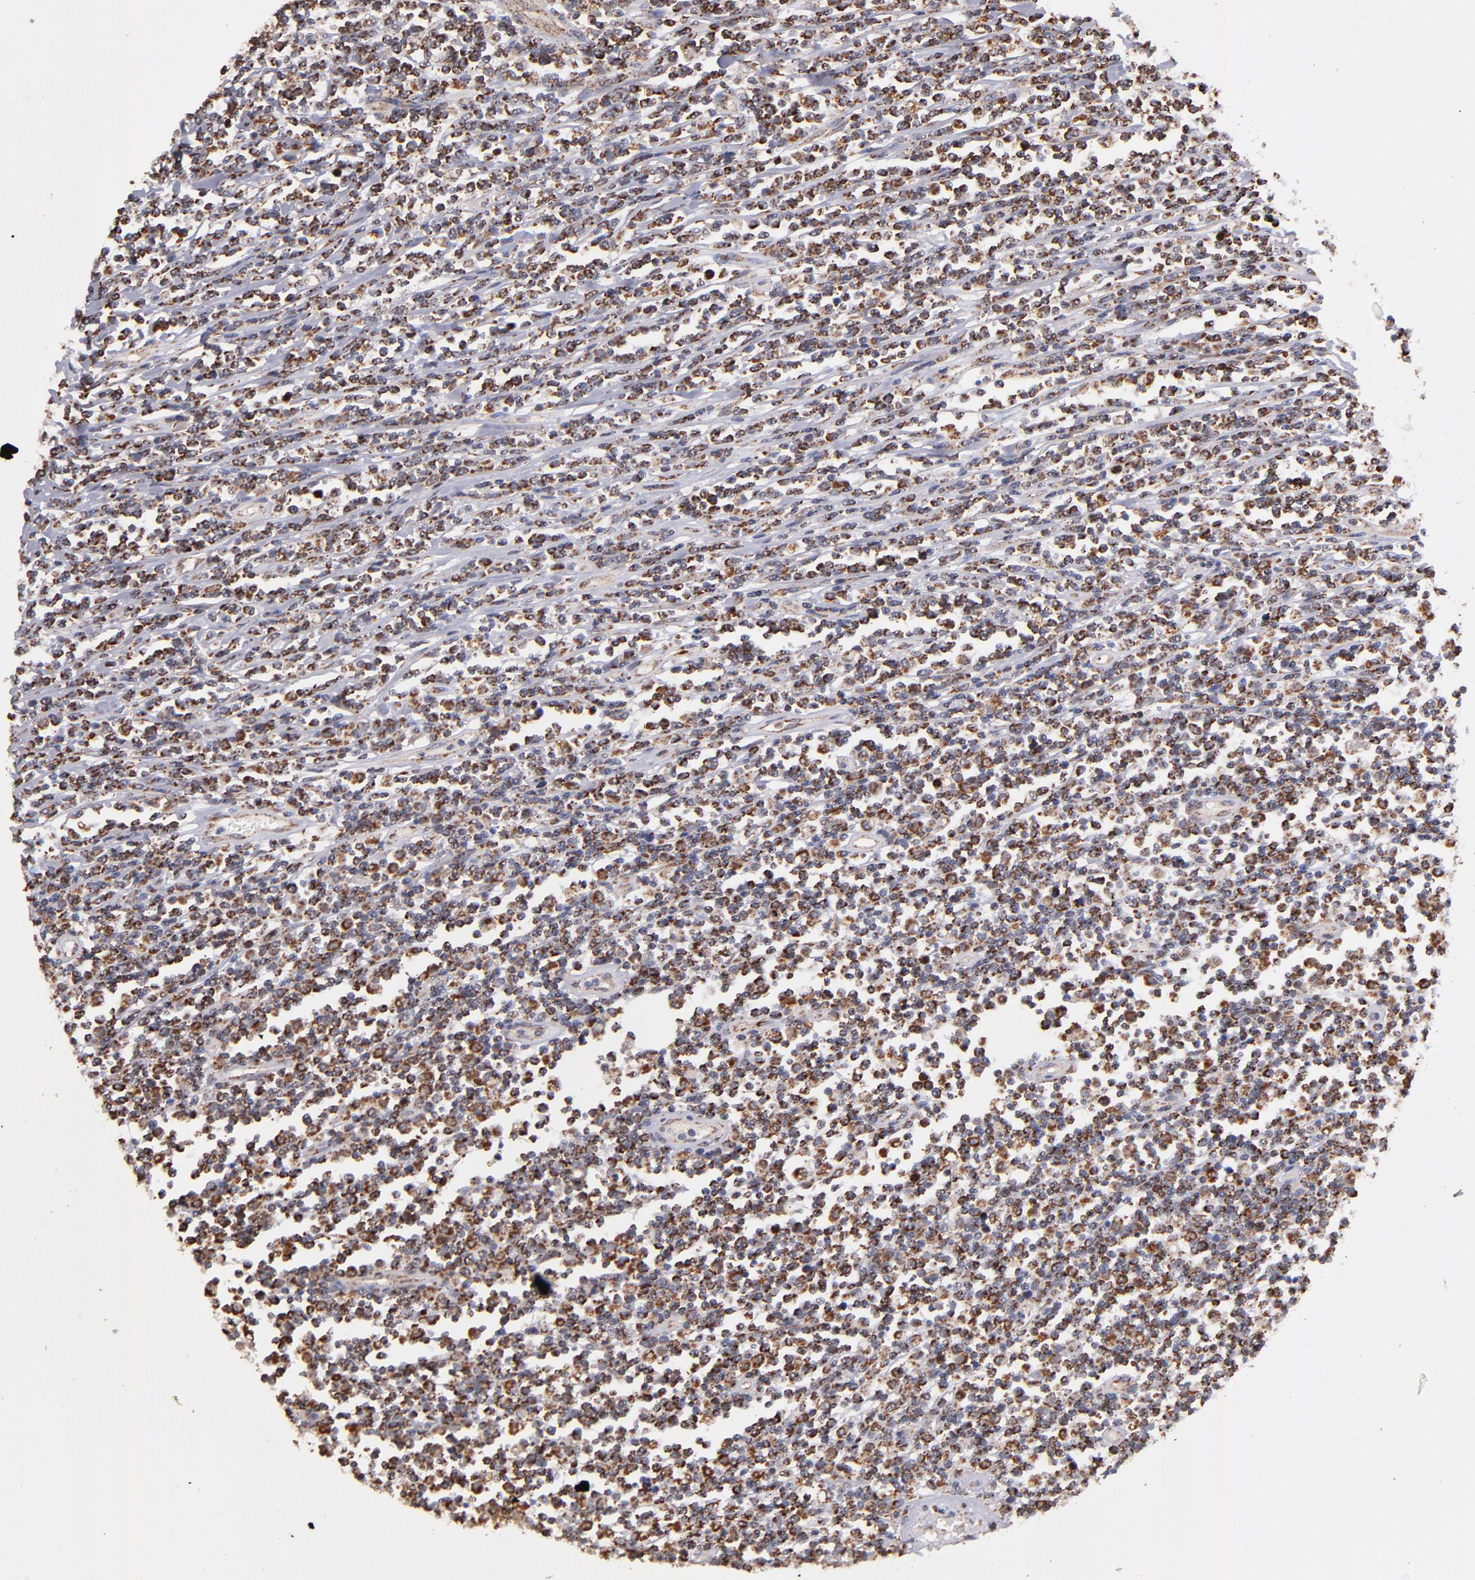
{"staining": {"intensity": "moderate", "quantity": "25%-75%", "location": "cytoplasmic/membranous"}, "tissue": "lymphoma", "cell_type": "Tumor cells", "image_type": "cancer", "snomed": [{"axis": "morphology", "description": "Malignant lymphoma, non-Hodgkin's type, High grade"}, {"axis": "topography", "description": "Colon"}], "caption": "About 25%-75% of tumor cells in malignant lymphoma, non-Hodgkin's type (high-grade) demonstrate moderate cytoplasmic/membranous protein staining as visualized by brown immunohistochemical staining.", "gene": "DLST", "patient": {"sex": "male", "age": 82}}